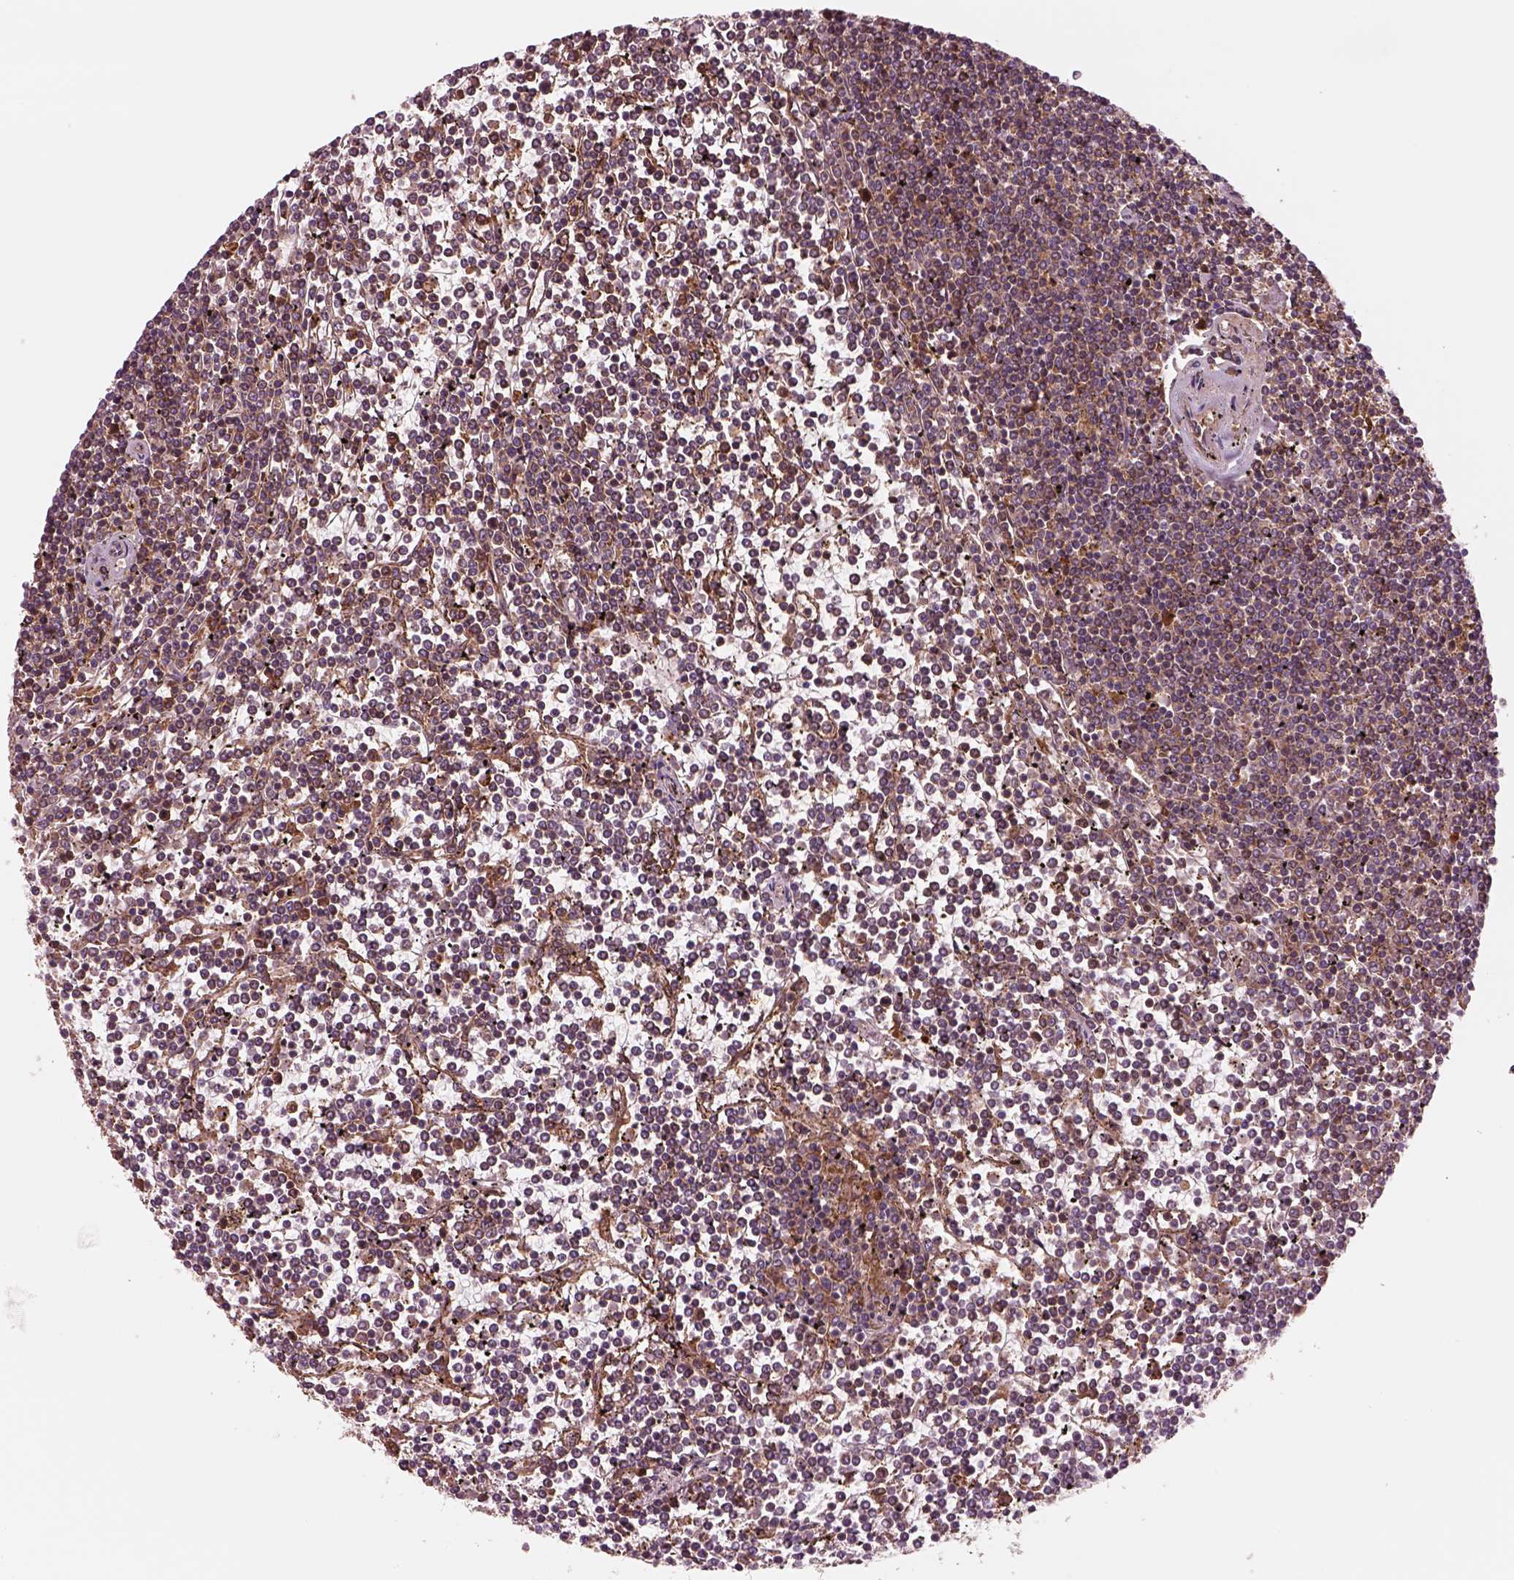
{"staining": {"intensity": "negative", "quantity": "none", "location": "none"}, "tissue": "lymphoma", "cell_type": "Tumor cells", "image_type": "cancer", "snomed": [{"axis": "morphology", "description": "Malignant lymphoma, non-Hodgkin's type, Low grade"}, {"axis": "topography", "description": "Spleen"}], "caption": "The micrograph shows no staining of tumor cells in malignant lymphoma, non-Hodgkin's type (low-grade).", "gene": "ASCC2", "patient": {"sex": "female", "age": 19}}